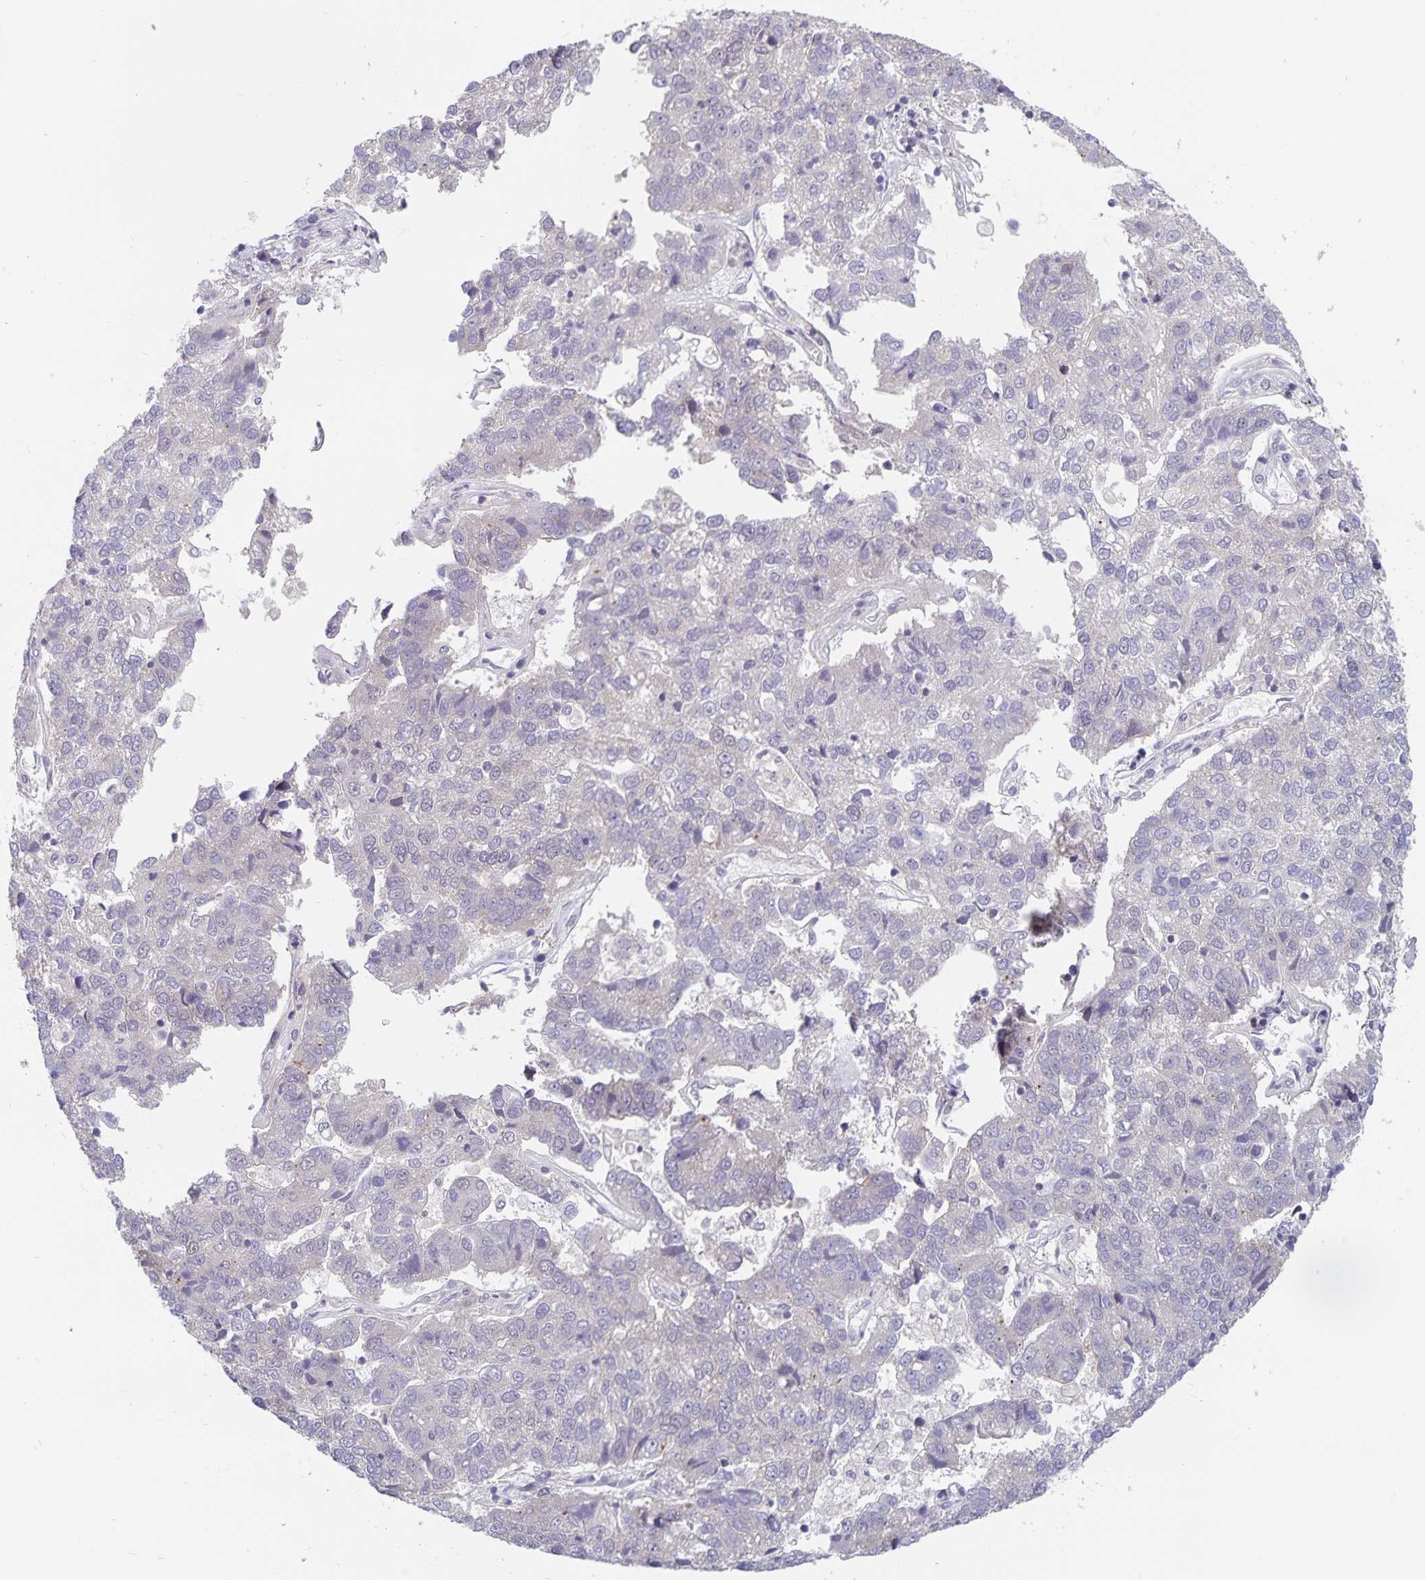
{"staining": {"intensity": "negative", "quantity": "none", "location": "none"}, "tissue": "pancreatic cancer", "cell_type": "Tumor cells", "image_type": "cancer", "snomed": [{"axis": "morphology", "description": "Adenocarcinoma, NOS"}, {"axis": "topography", "description": "Pancreas"}], "caption": "Photomicrograph shows no significant protein expression in tumor cells of pancreatic cancer (adenocarcinoma). (DAB IHC visualized using brightfield microscopy, high magnification).", "gene": "BAG6", "patient": {"sex": "female", "age": 61}}